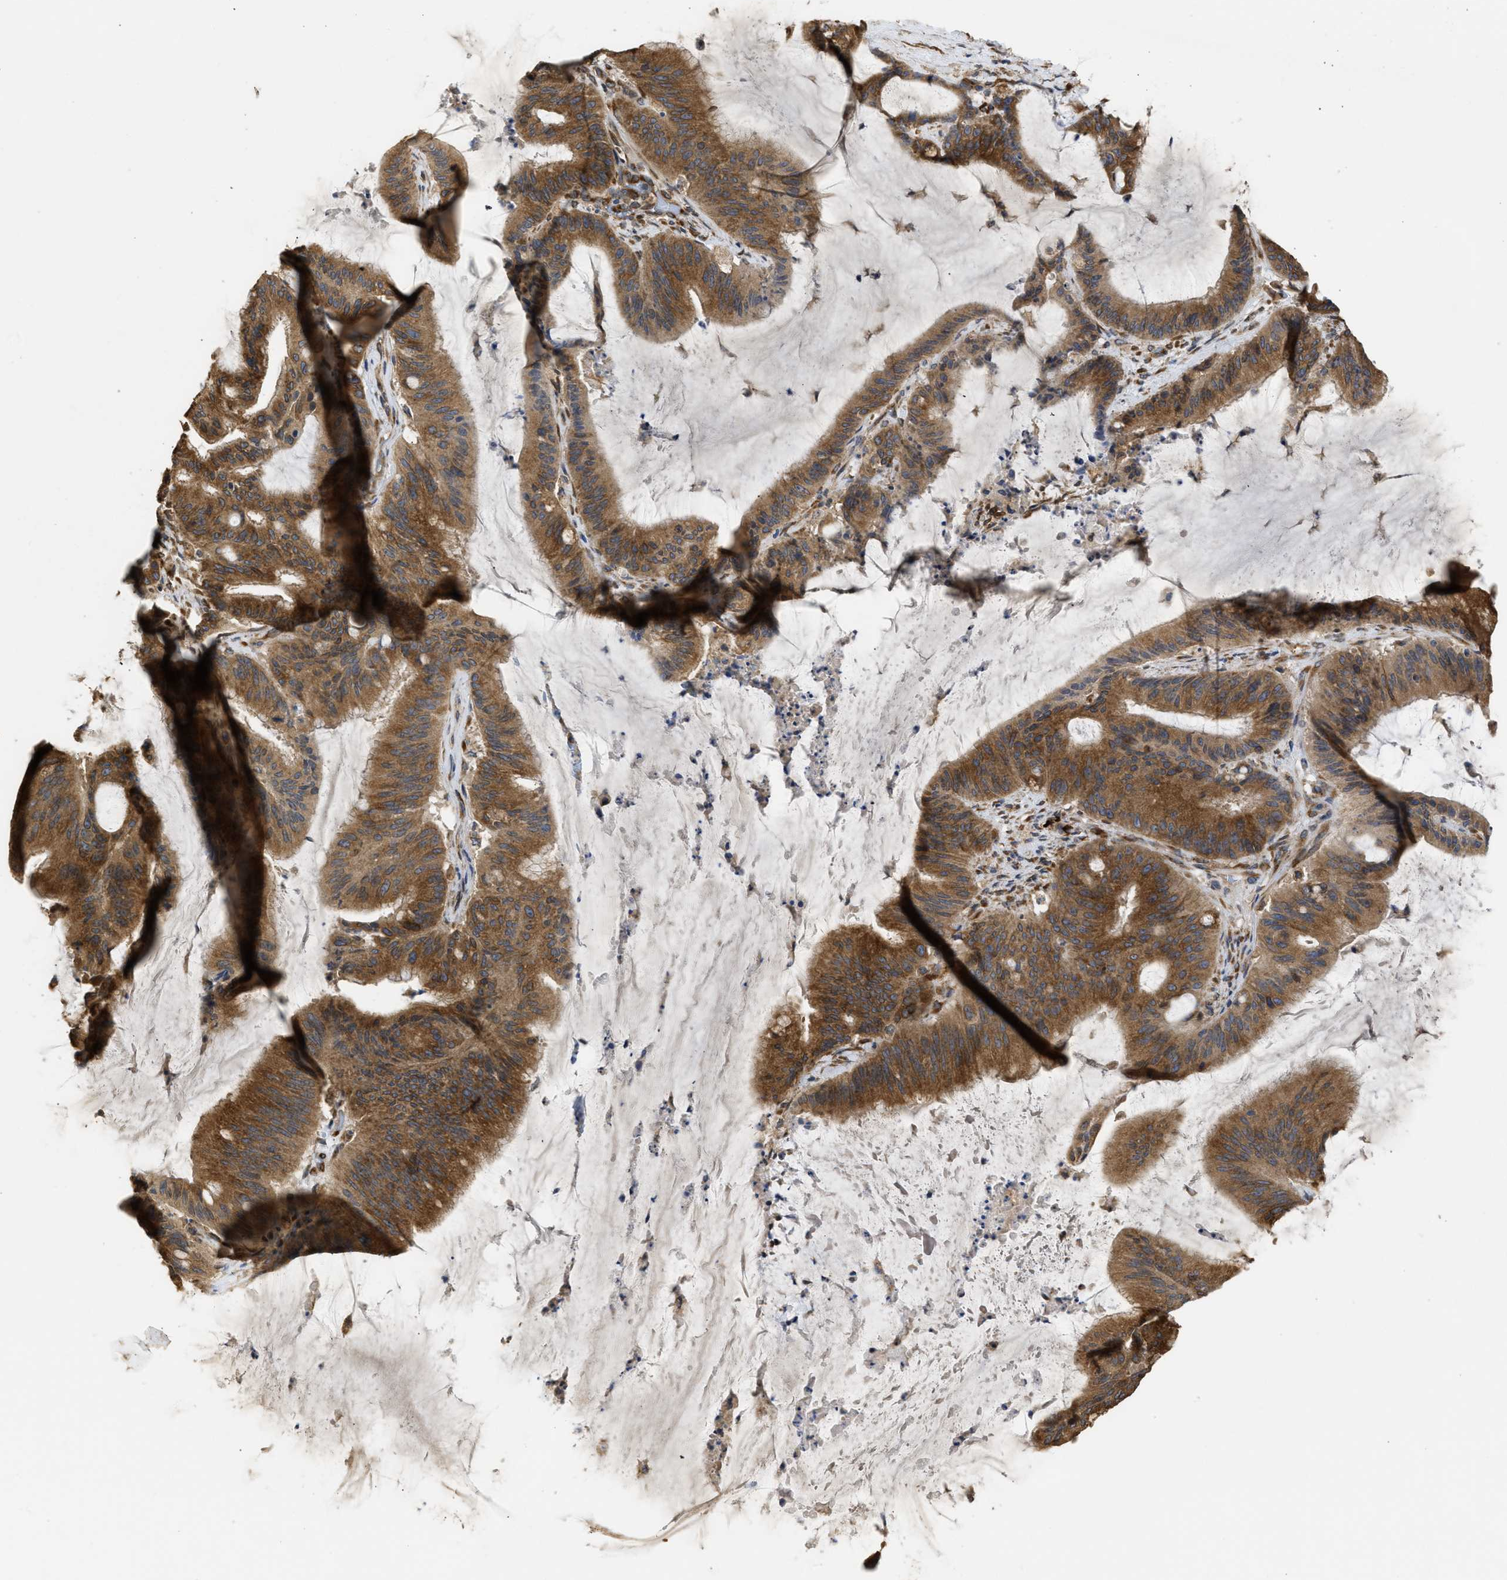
{"staining": {"intensity": "moderate", "quantity": ">75%", "location": "cytoplasmic/membranous"}, "tissue": "liver cancer", "cell_type": "Tumor cells", "image_type": "cancer", "snomed": [{"axis": "morphology", "description": "Normal tissue, NOS"}, {"axis": "morphology", "description": "Cholangiocarcinoma"}, {"axis": "topography", "description": "Liver"}, {"axis": "topography", "description": "Peripheral nerve tissue"}], "caption": "Human liver cholangiocarcinoma stained with a brown dye shows moderate cytoplasmic/membranous positive staining in about >75% of tumor cells.", "gene": "DNAJC1", "patient": {"sex": "female", "age": 73}}